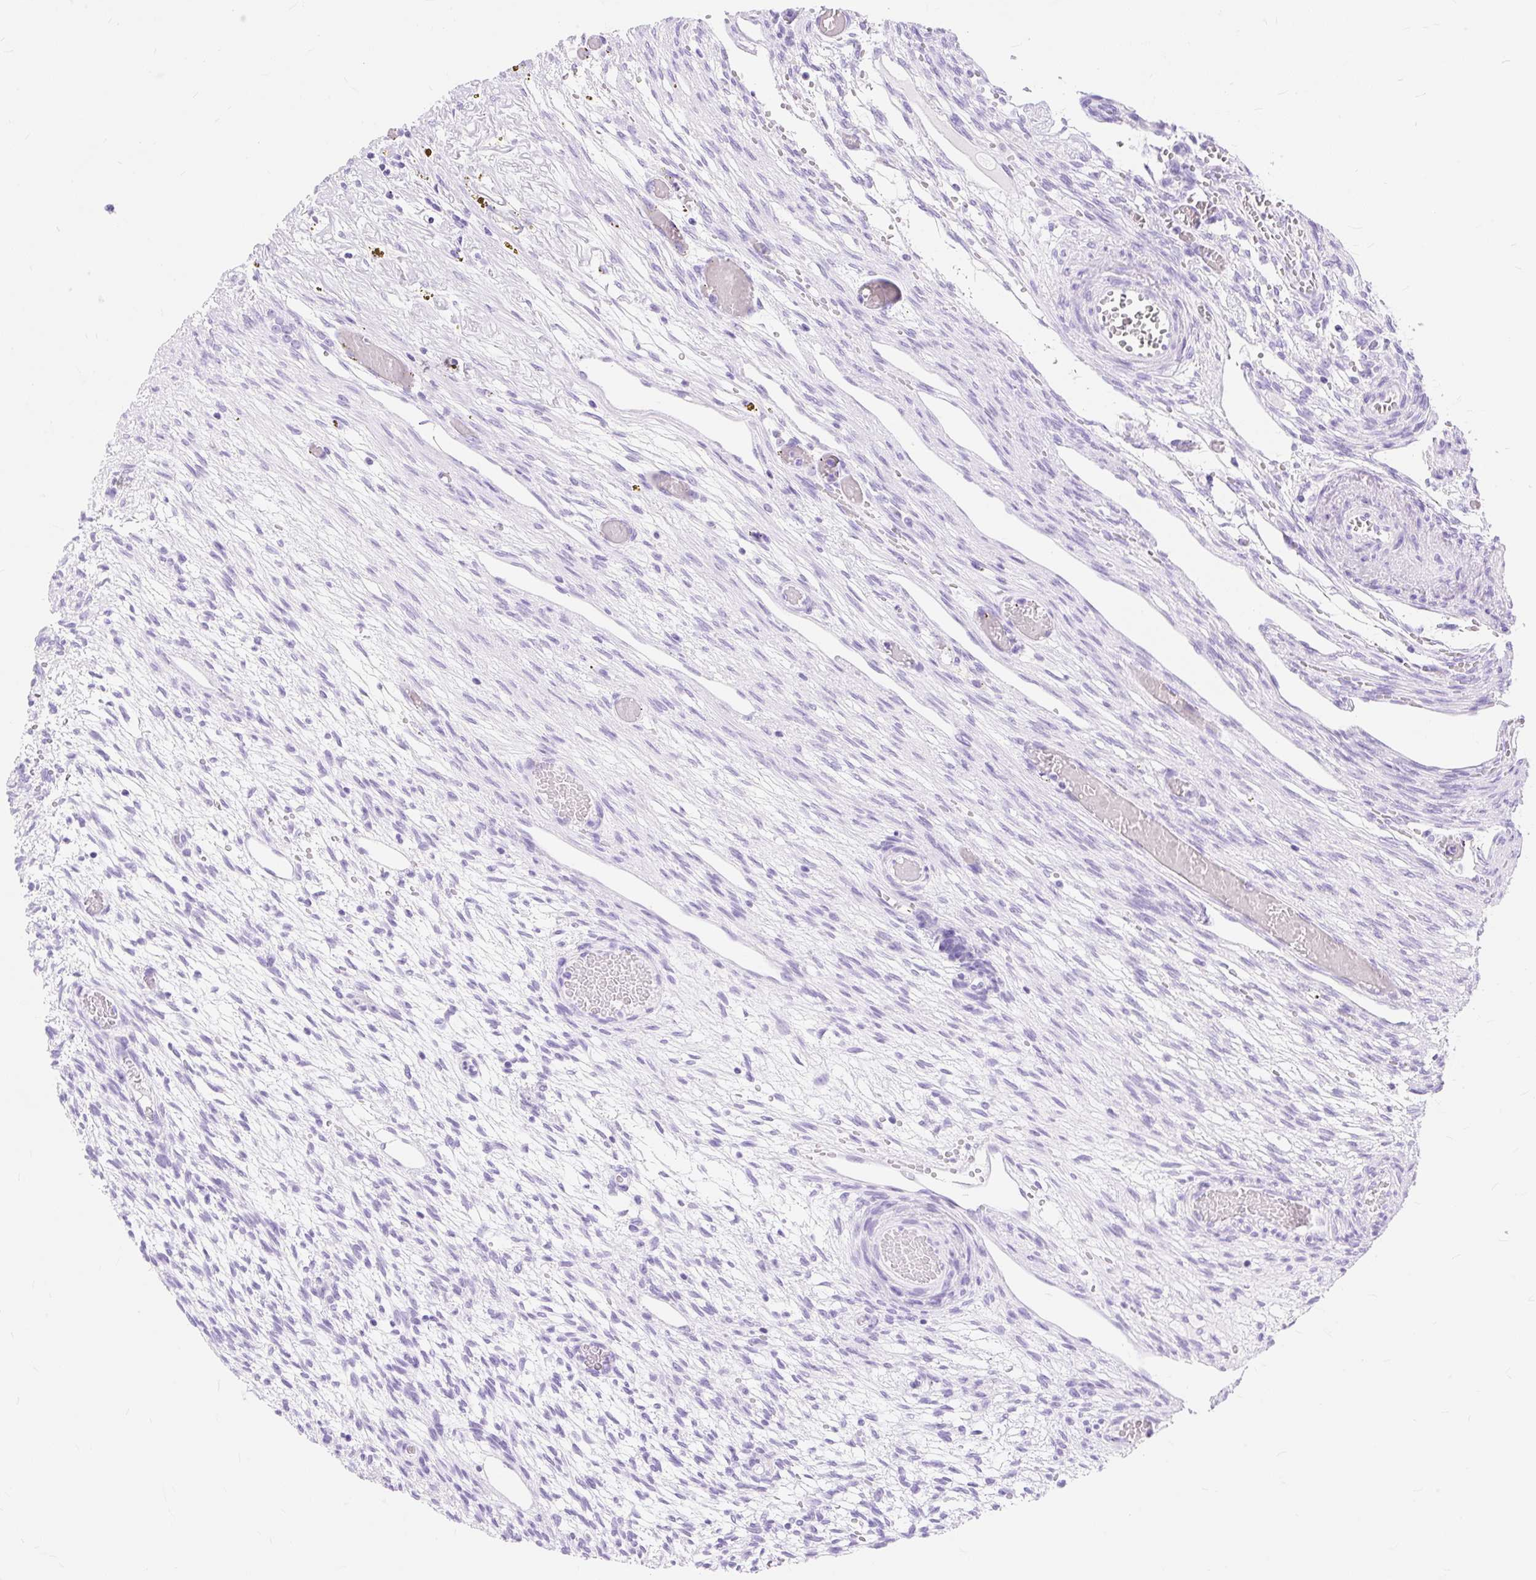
{"staining": {"intensity": "negative", "quantity": "none", "location": "none"}, "tissue": "ovary", "cell_type": "Follicle cells", "image_type": "normal", "snomed": [{"axis": "morphology", "description": "Normal tissue, NOS"}, {"axis": "topography", "description": "Ovary"}], "caption": "Immunohistochemistry (IHC) photomicrograph of unremarkable ovary: human ovary stained with DAB exhibits no significant protein positivity in follicle cells.", "gene": "MBP", "patient": {"sex": "female", "age": 67}}